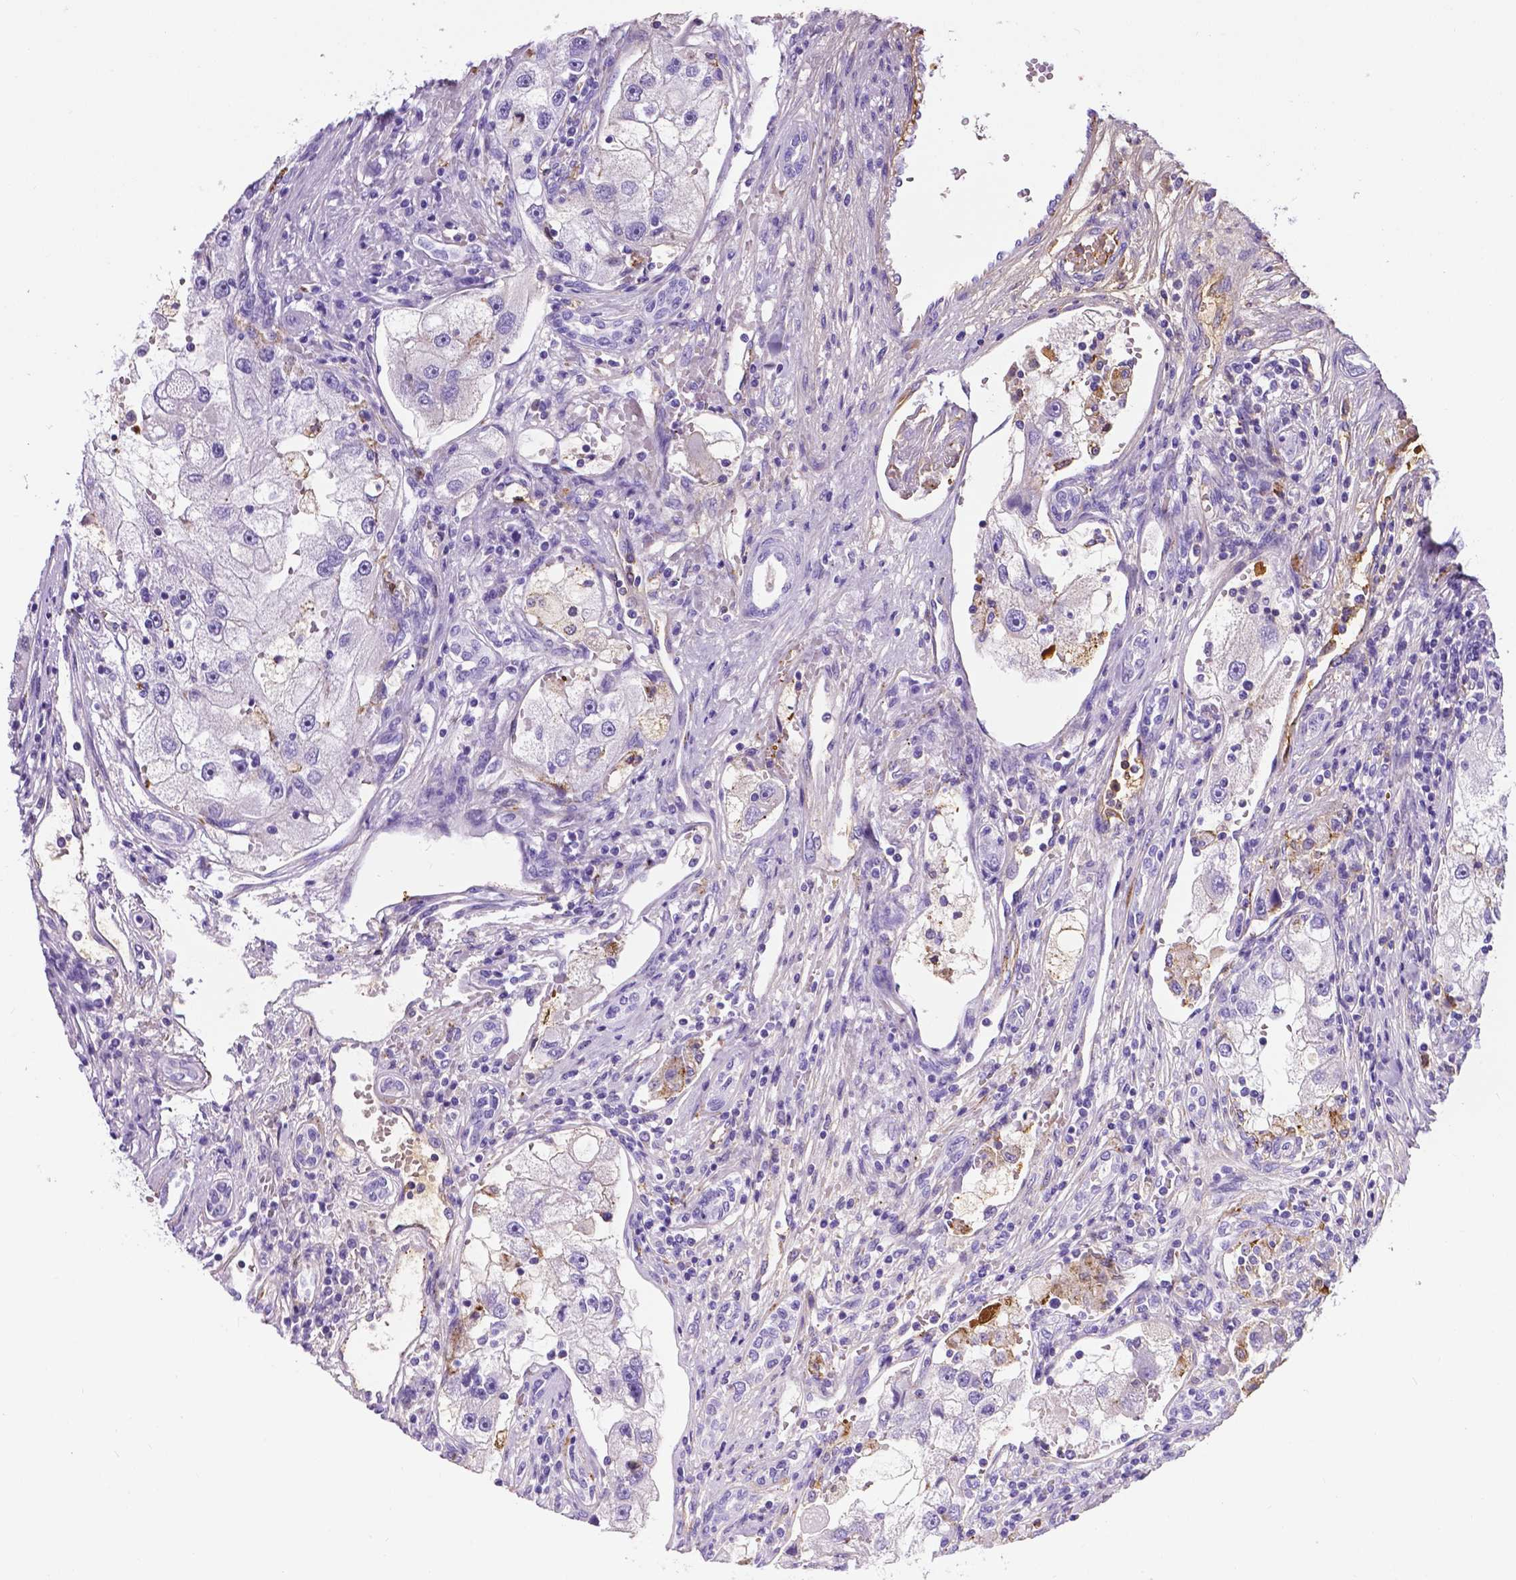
{"staining": {"intensity": "negative", "quantity": "none", "location": "none"}, "tissue": "renal cancer", "cell_type": "Tumor cells", "image_type": "cancer", "snomed": [{"axis": "morphology", "description": "Adenocarcinoma, NOS"}, {"axis": "topography", "description": "Kidney"}], "caption": "Tumor cells show no significant staining in renal adenocarcinoma.", "gene": "APOE", "patient": {"sex": "male", "age": 63}}